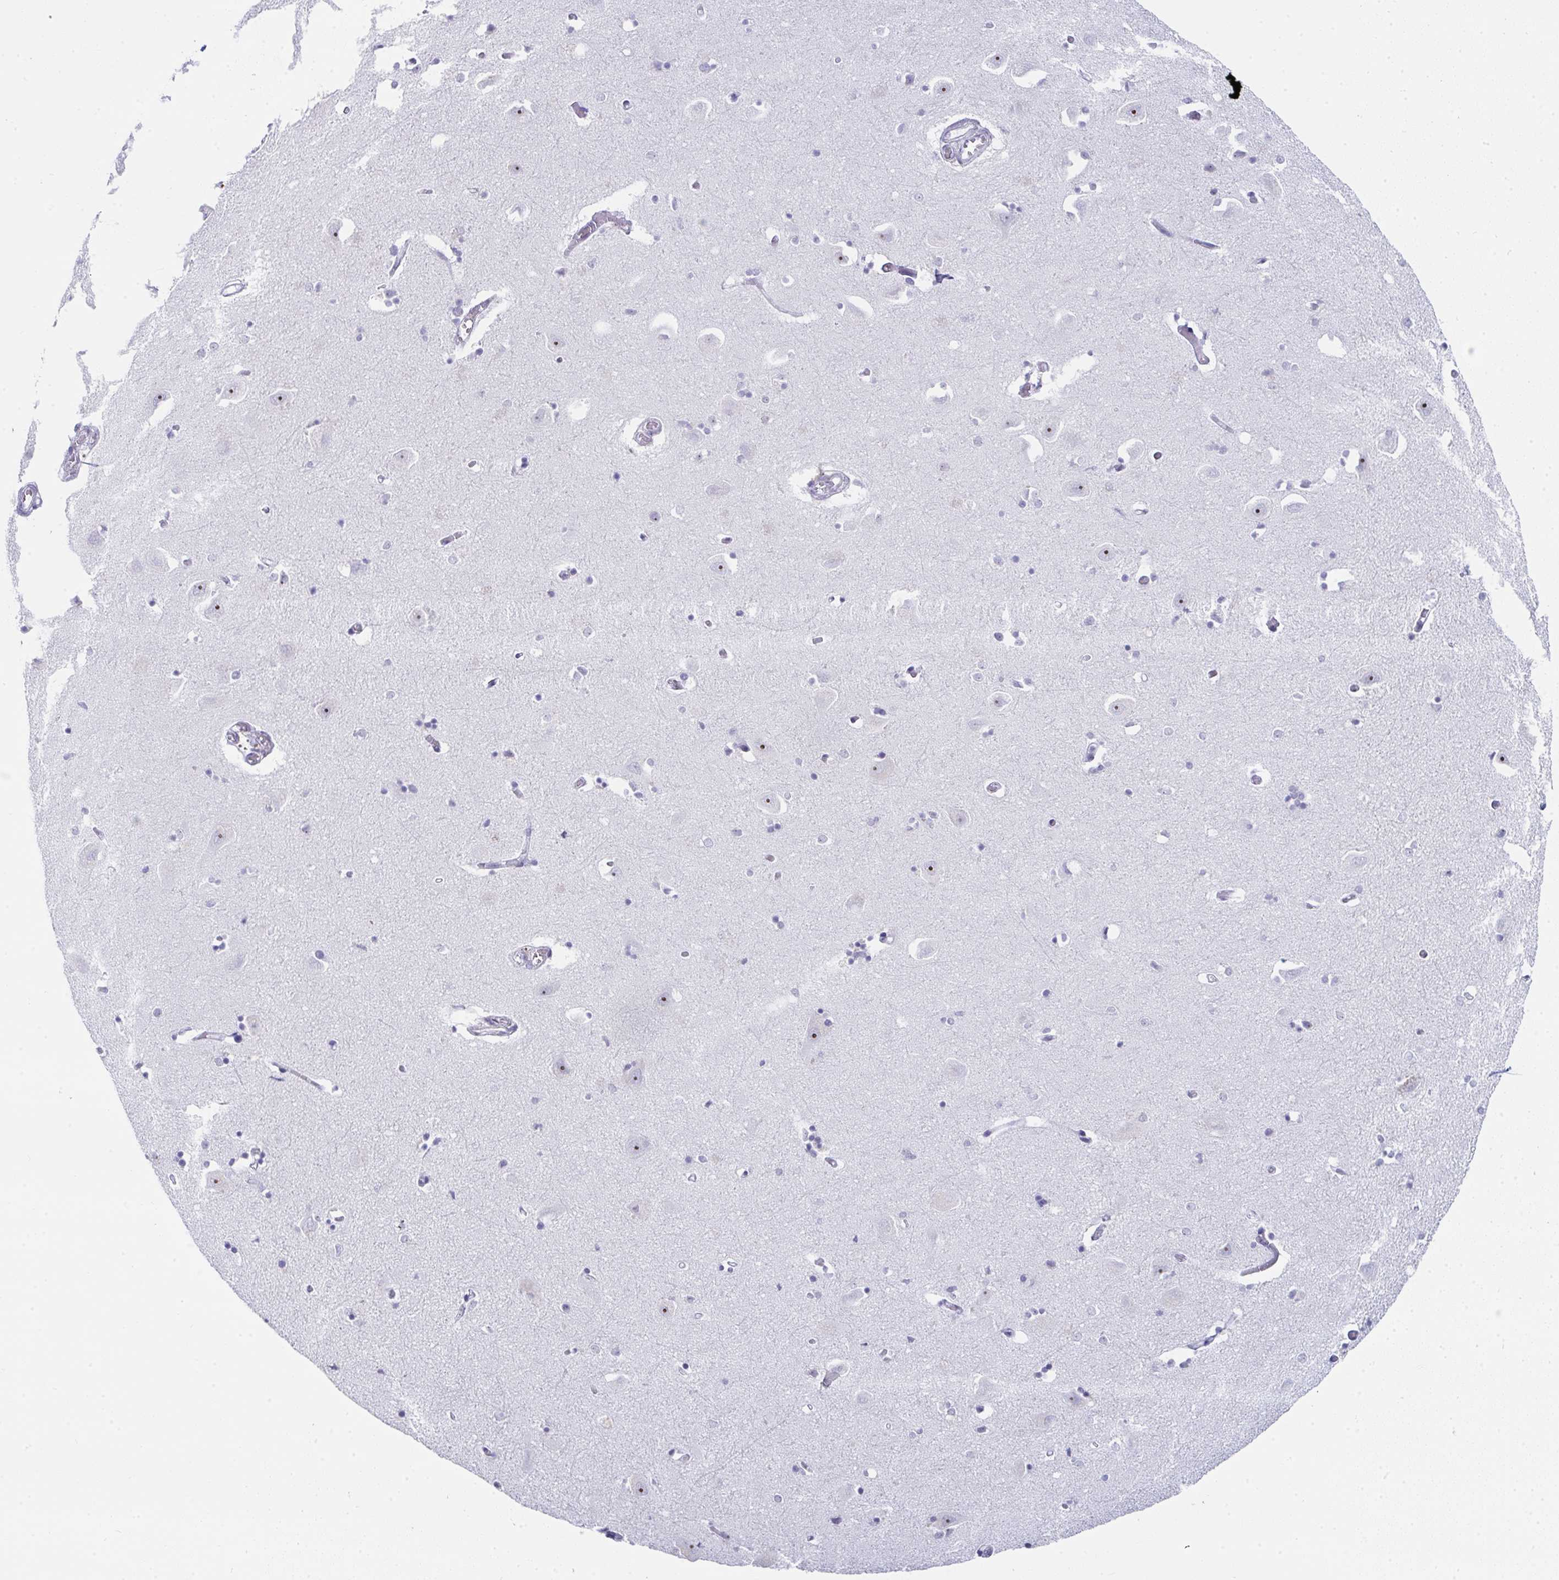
{"staining": {"intensity": "negative", "quantity": "none", "location": "none"}, "tissue": "caudate", "cell_type": "Glial cells", "image_type": "normal", "snomed": [{"axis": "morphology", "description": "Normal tissue, NOS"}, {"axis": "topography", "description": "Lateral ventricle wall"}, {"axis": "topography", "description": "Hippocampus"}], "caption": "Caudate was stained to show a protein in brown. There is no significant staining in glial cells. The staining was performed using DAB (3,3'-diaminobenzidine) to visualize the protein expression in brown, while the nuclei were stained in blue with hematoxylin (Magnification: 20x).", "gene": "NOP10", "patient": {"sex": "female", "age": 63}}